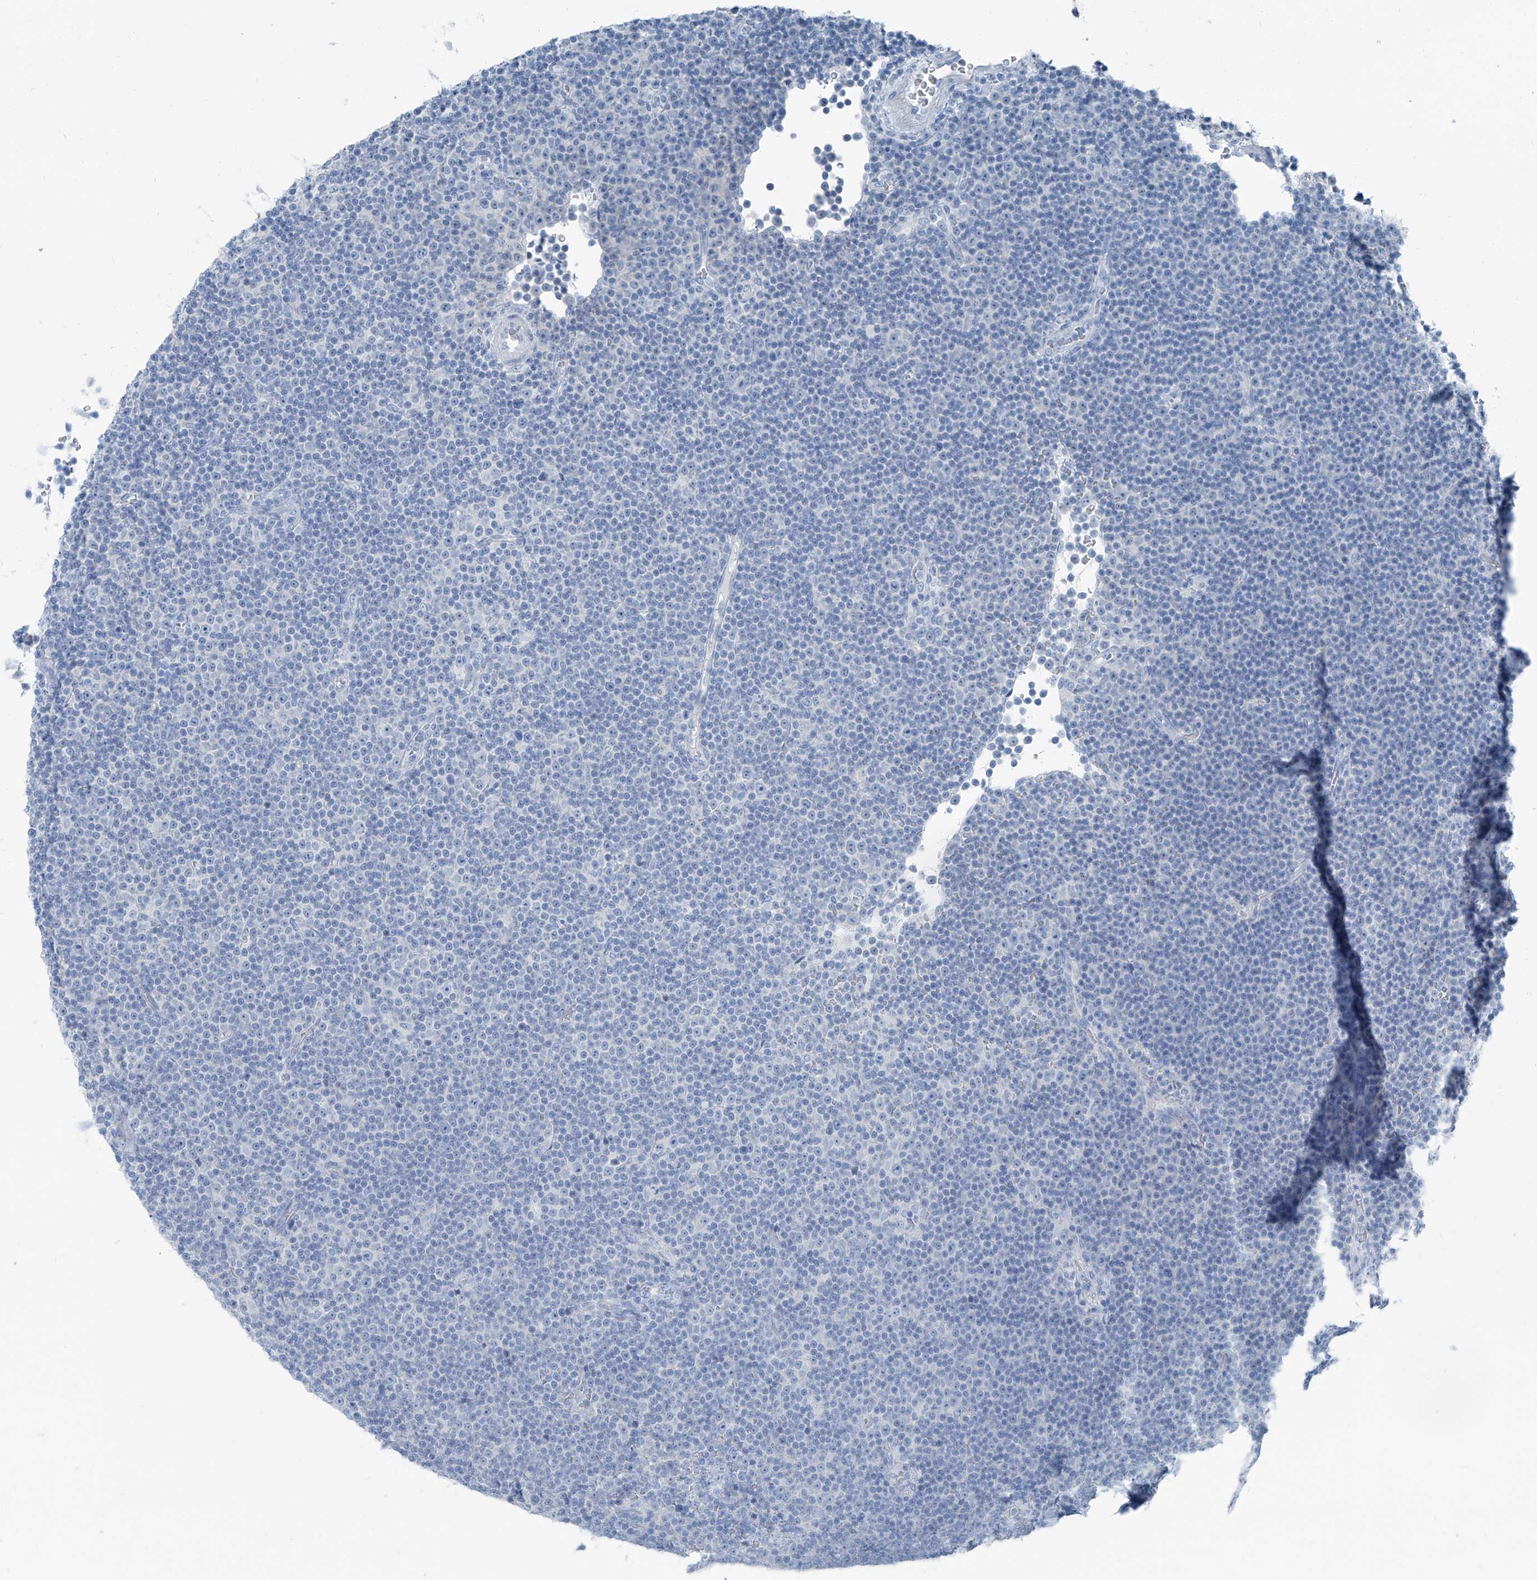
{"staining": {"intensity": "negative", "quantity": "none", "location": "none"}, "tissue": "lymphoma", "cell_type": "Tumor cells", "image_type": "cancer", "snomed": [{"axis": "morphology", "description": "Malignant lymphoma, non-Hodgkin's type, Low grade"}, {"axis": "topography", "description": "Lymph node"}], "caption": "The photomicrograph exhibits no significant expression in tumor cells of lymphoma.", "gene": "RGN", "patient": {"sex": "female", "age": 67}}